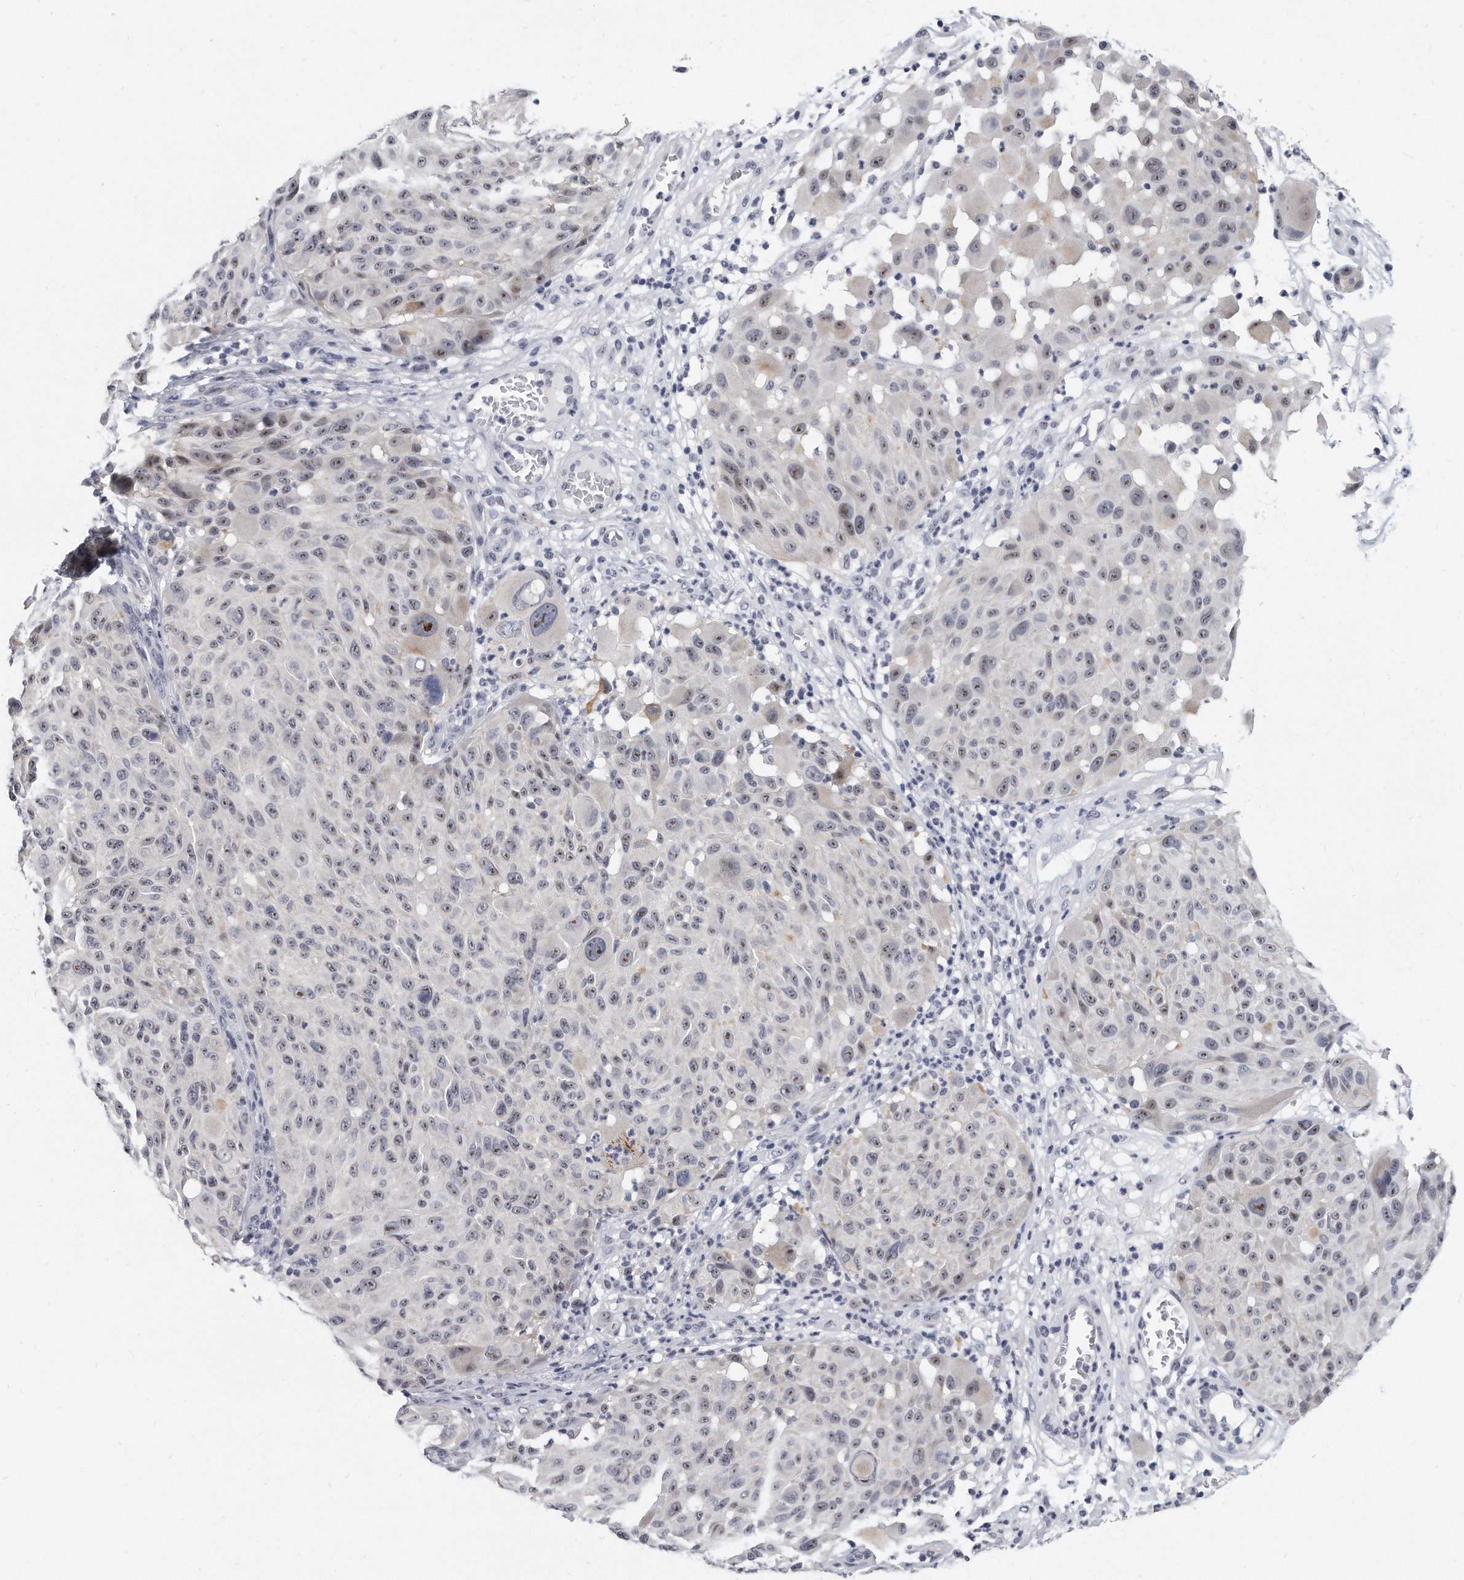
{"staining": {"intensity": "weak", "quantity": "25%-75%", "location": "nuclear"}, "tissue": "melanoma", "cell_type": "Tumor cells", "image_type": "cancer", "snomed": [{"axis": "morphology", "description": "Malignant melanoma, NOS"}, {"axis": "topography", "description": "Skin"}], "caption": "This is an image of immunohistochemistry (IHC) staining of melanoma, which shows weak staining in the nuclear of tumor cells.", "gene": "TFCP2L1", "patient": {"sex": "male", "age": 83}}